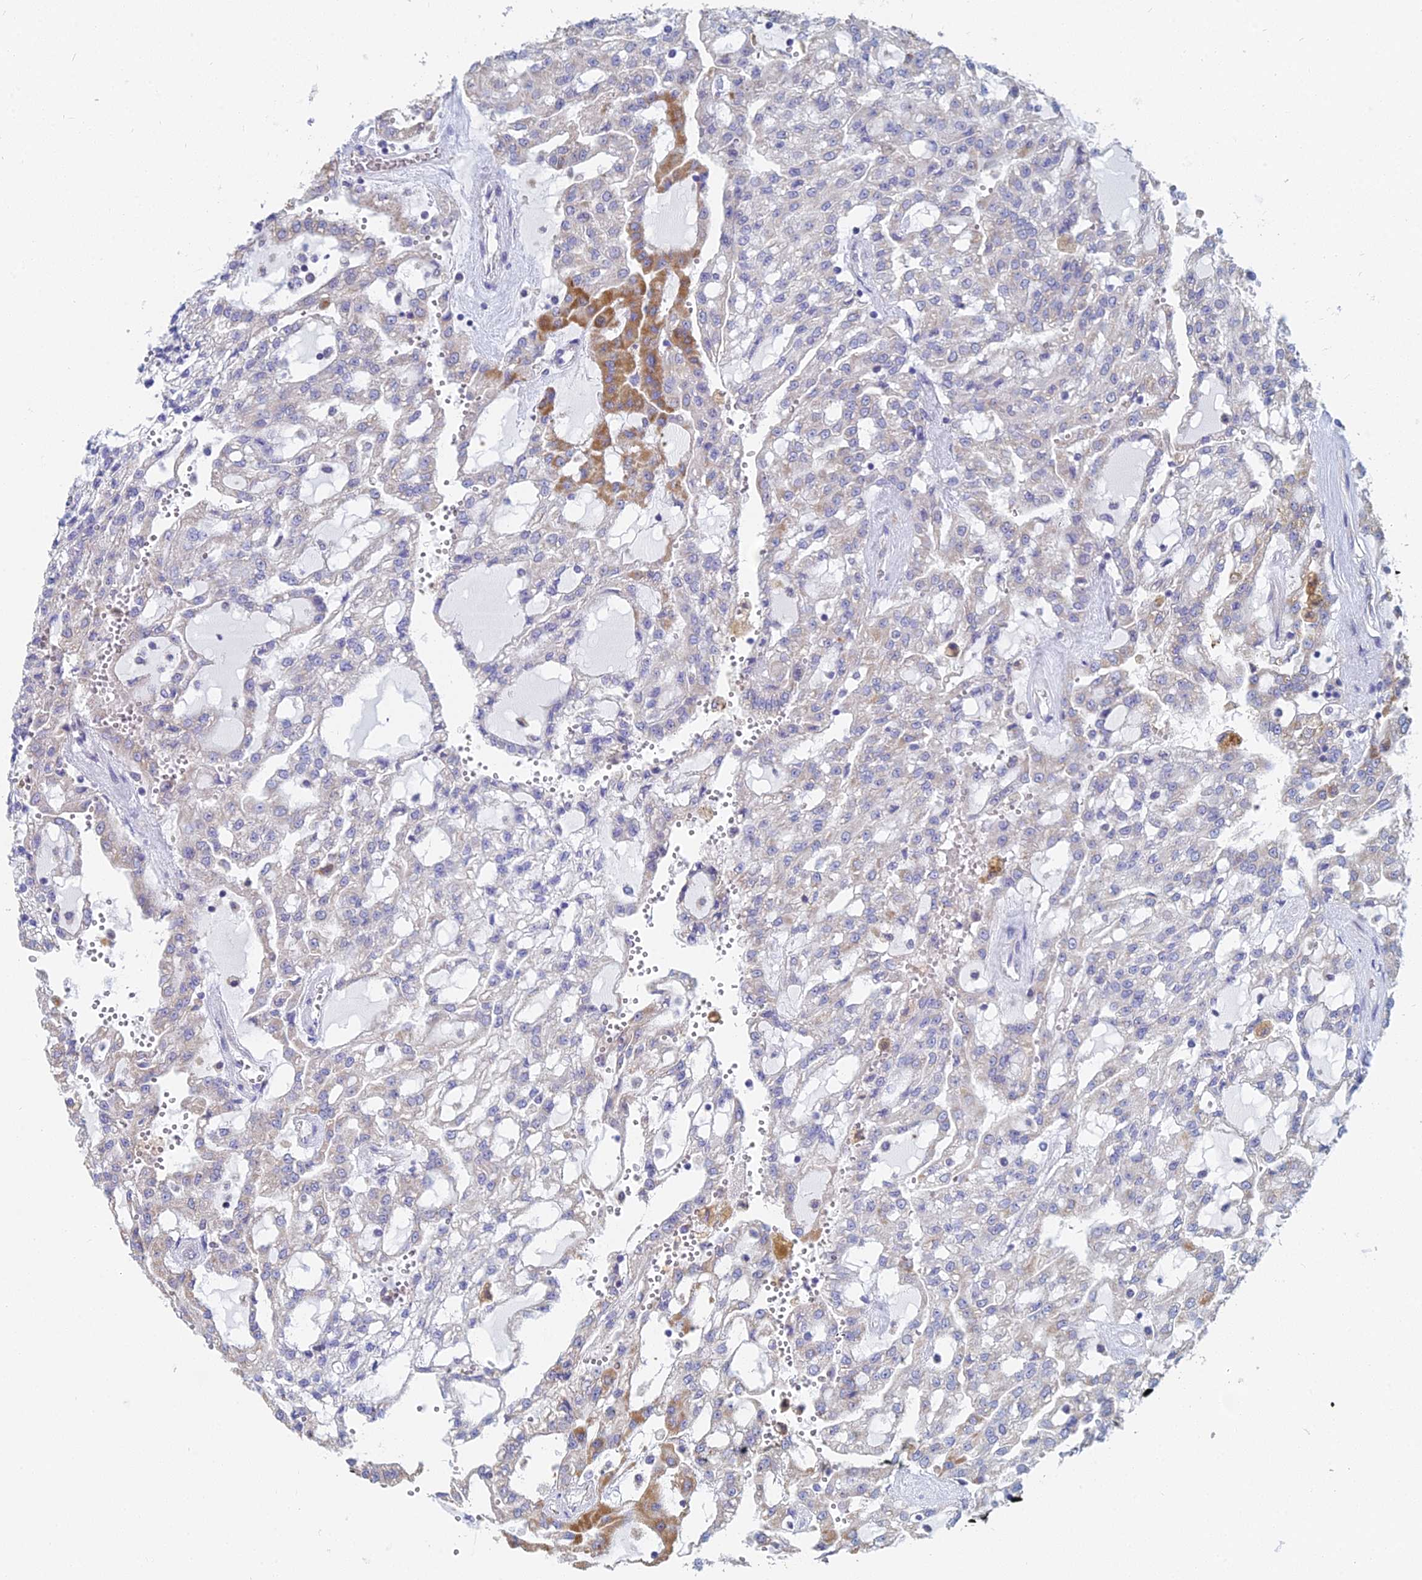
{"staining": {"intensity": "moderate", "quantity": "<25%", "location": "cytoplasmic/membranous"}, "tissue": "renal cancer", "cell_type": "Tumor cells", "image_type": "cancer", "snomed": [{"axis": "morphology", "description": "Adenocarcinoma, NOS"}, {"axis": "topography", "description": "Kidney"}], "caption": "IHC (DAB (3,3'-diaminobenzidine)) staining of renal cancer demonstrates moderate cytoplasmic/membranous protein expression in about <25% of tumor cells.", "gene": "CRACR2B", "patient": {"sex": "male", "age": 63}}